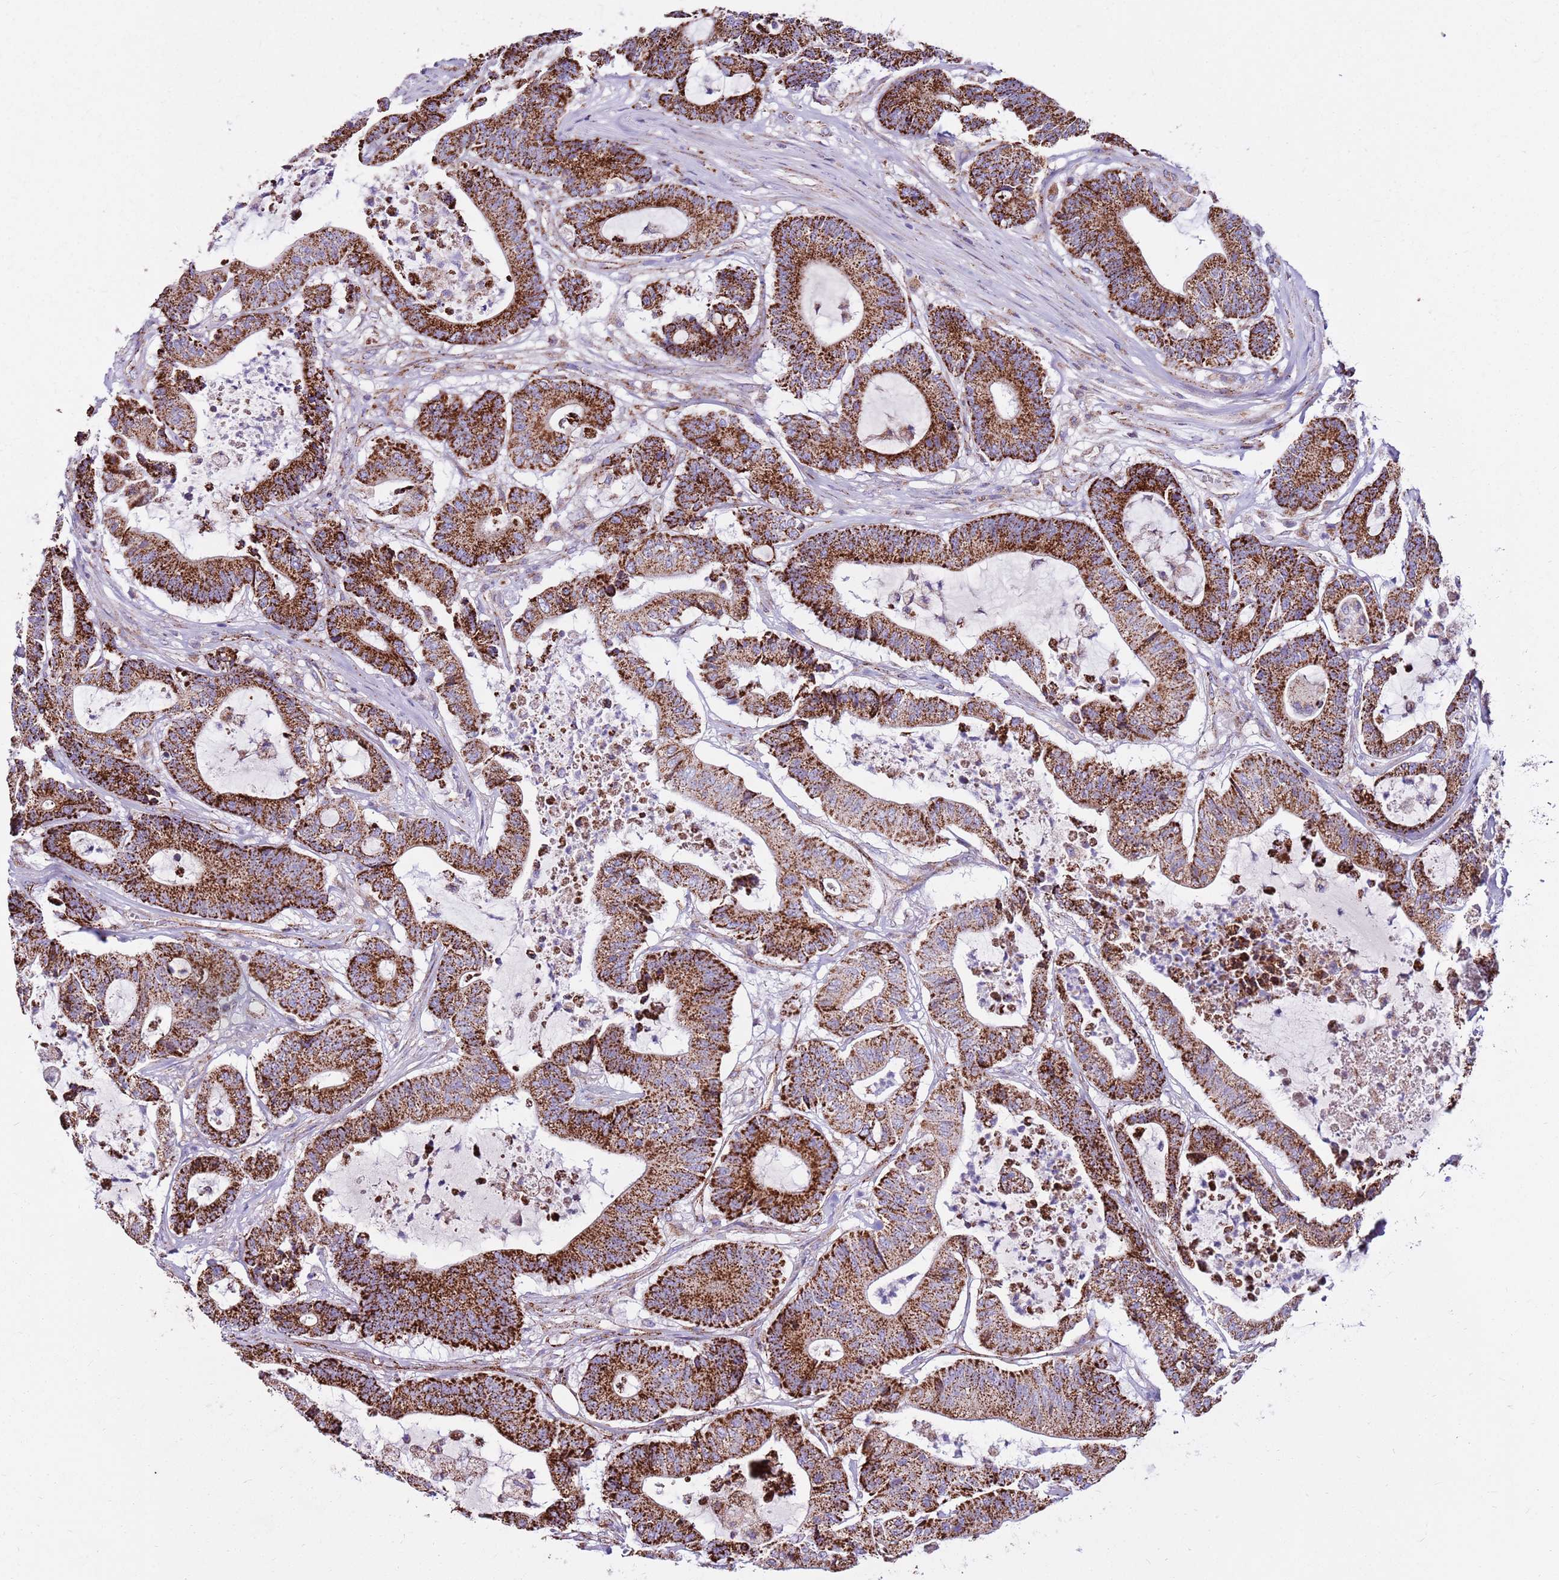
{"staining": {"intensity": "strong", "quantity": ">75%", "location": "cytoplasmic/membranous"}, "tissue": "colorectal cancer", "cell_type": "Tumor cells", "image_type": "cancer", "snomed": [{"axis": "morphology", "description": "Adenocarcinoma, NOS"}, {"axis": "topography", "description": "Colon"}], "caption": "Immunohistochemical staining of adenocarcinoma (colorectal) shows high levels of strong cytoplasmic/membranous protein staining in approximately >75% of tumor cells.", "gene": "HECTD4", "patient": {"sex": "female", "age": 84}}